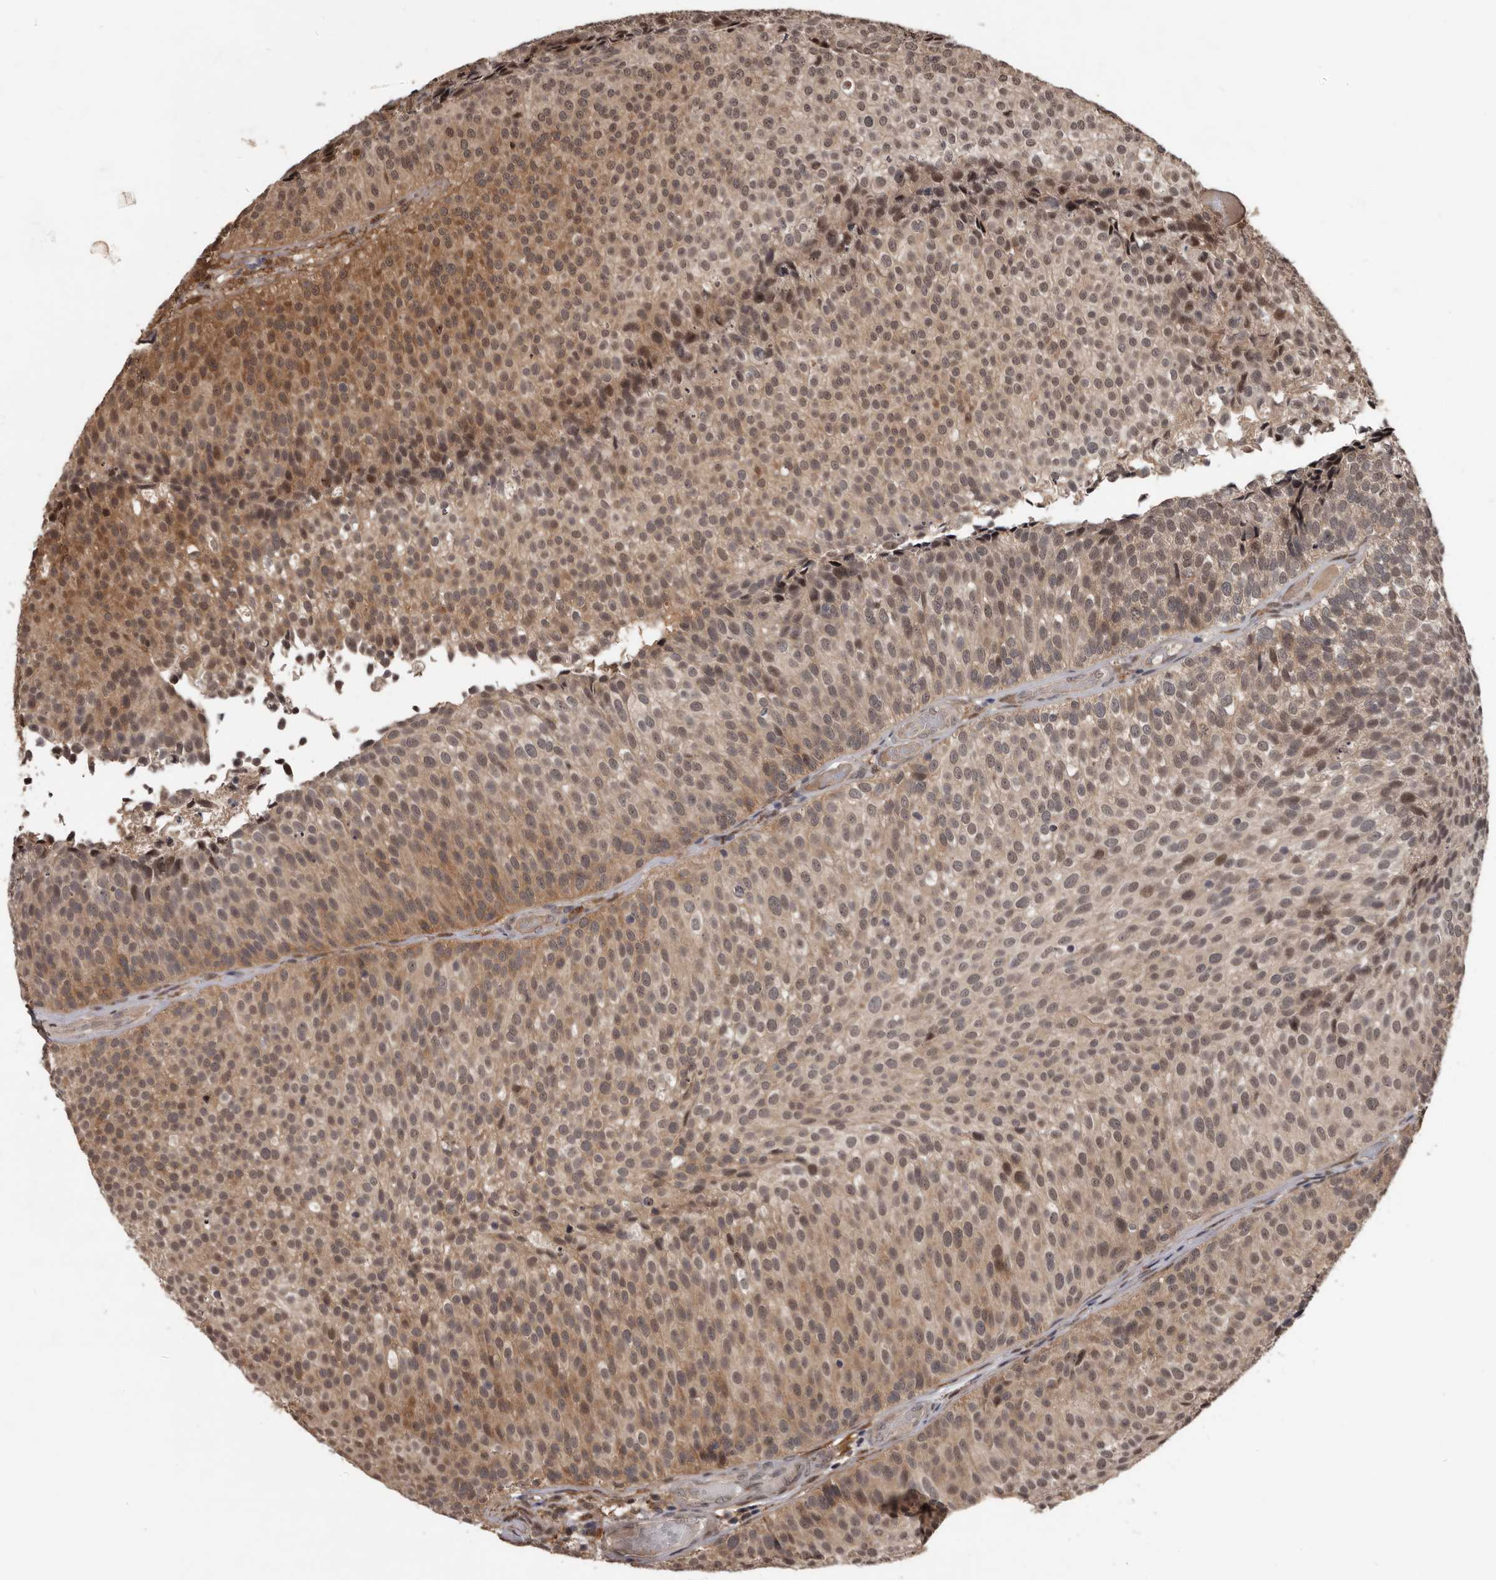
{"staining": {"intensity": "moderate", "quantity": "25%-75%", "location": "cytoplasmic/membranous,nuclear"}, "tissue": "urothelial cancer", "cell_type": "Tumor cells", "image_type": "cancer", "snomed": [{"axis": "morphology", "description": "Urothelial carcinoma, Low grade"}, {"axis": "topography", "description": "Urinary bladder"}], "caption": "There is medium levels of moderate cytoplasmic/membranous and nuclear positivity in tumor cells of urothelial cancer, as demonstrated by immunohistochemical staining (brown color).", "gene": "AHR", "patient": {"sex": "male", "age": 86}}